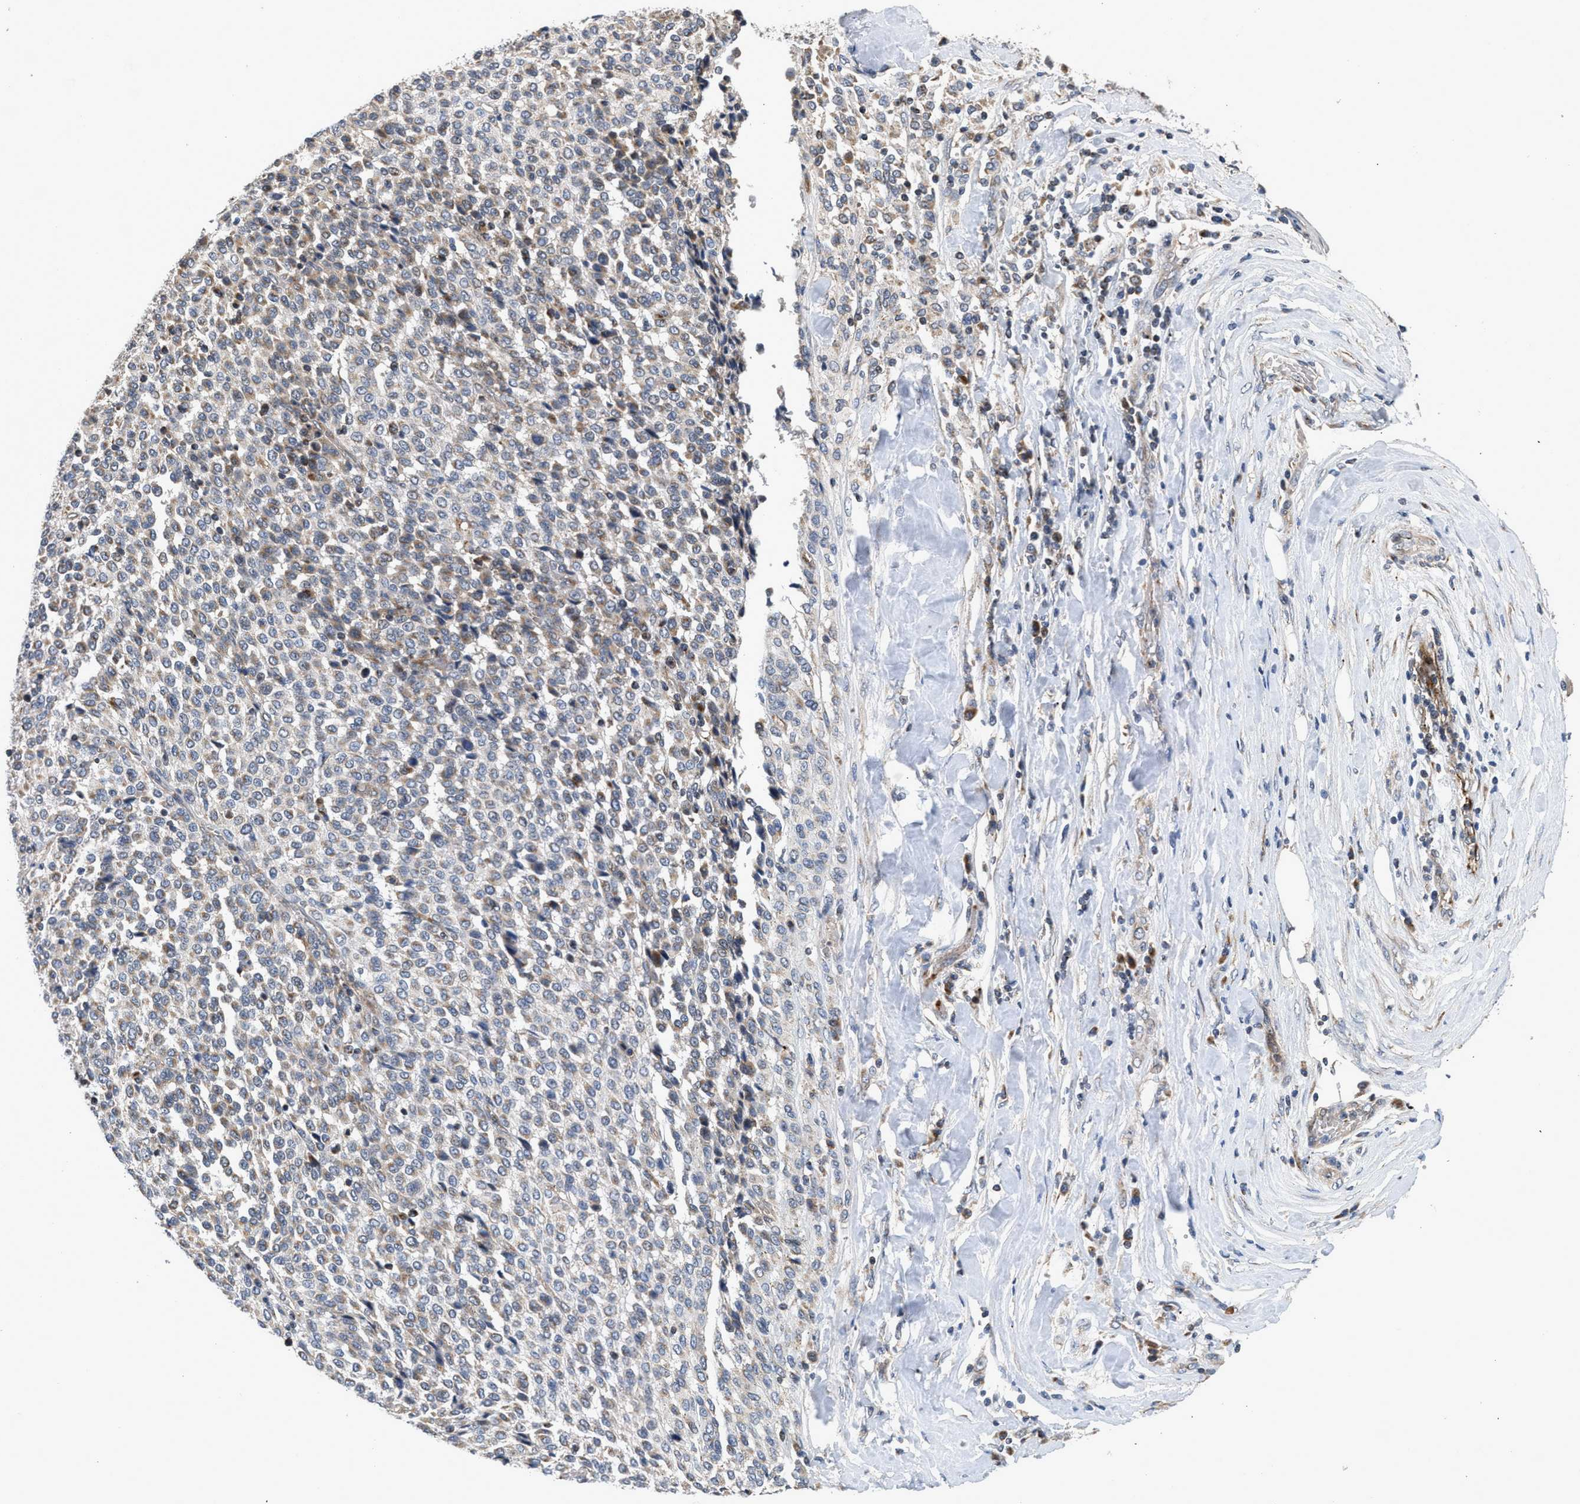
{"staining": {"intensity": "weak", "quantity": "25%-75%", "location": "cytoplasmic/membranous"}, "tissue": "melanoma", "cell_type": "Tumor cells", "image_type": "cancer", "snomed": [{"axis": "morphology", "description": "Malignant melanoma, Metastatic site"}, {"axis": "topography", "description": "Pancreas"}], "caption": "About 25%-75% of tumor cells in malignant melanoma (metastatic site) demonstrate weak cytoplasmic/membranous protein staining as visualized by brown immunohistochemical staining.", "gene": "PIM1", "patient": {"sex": "female", "age": 30}}